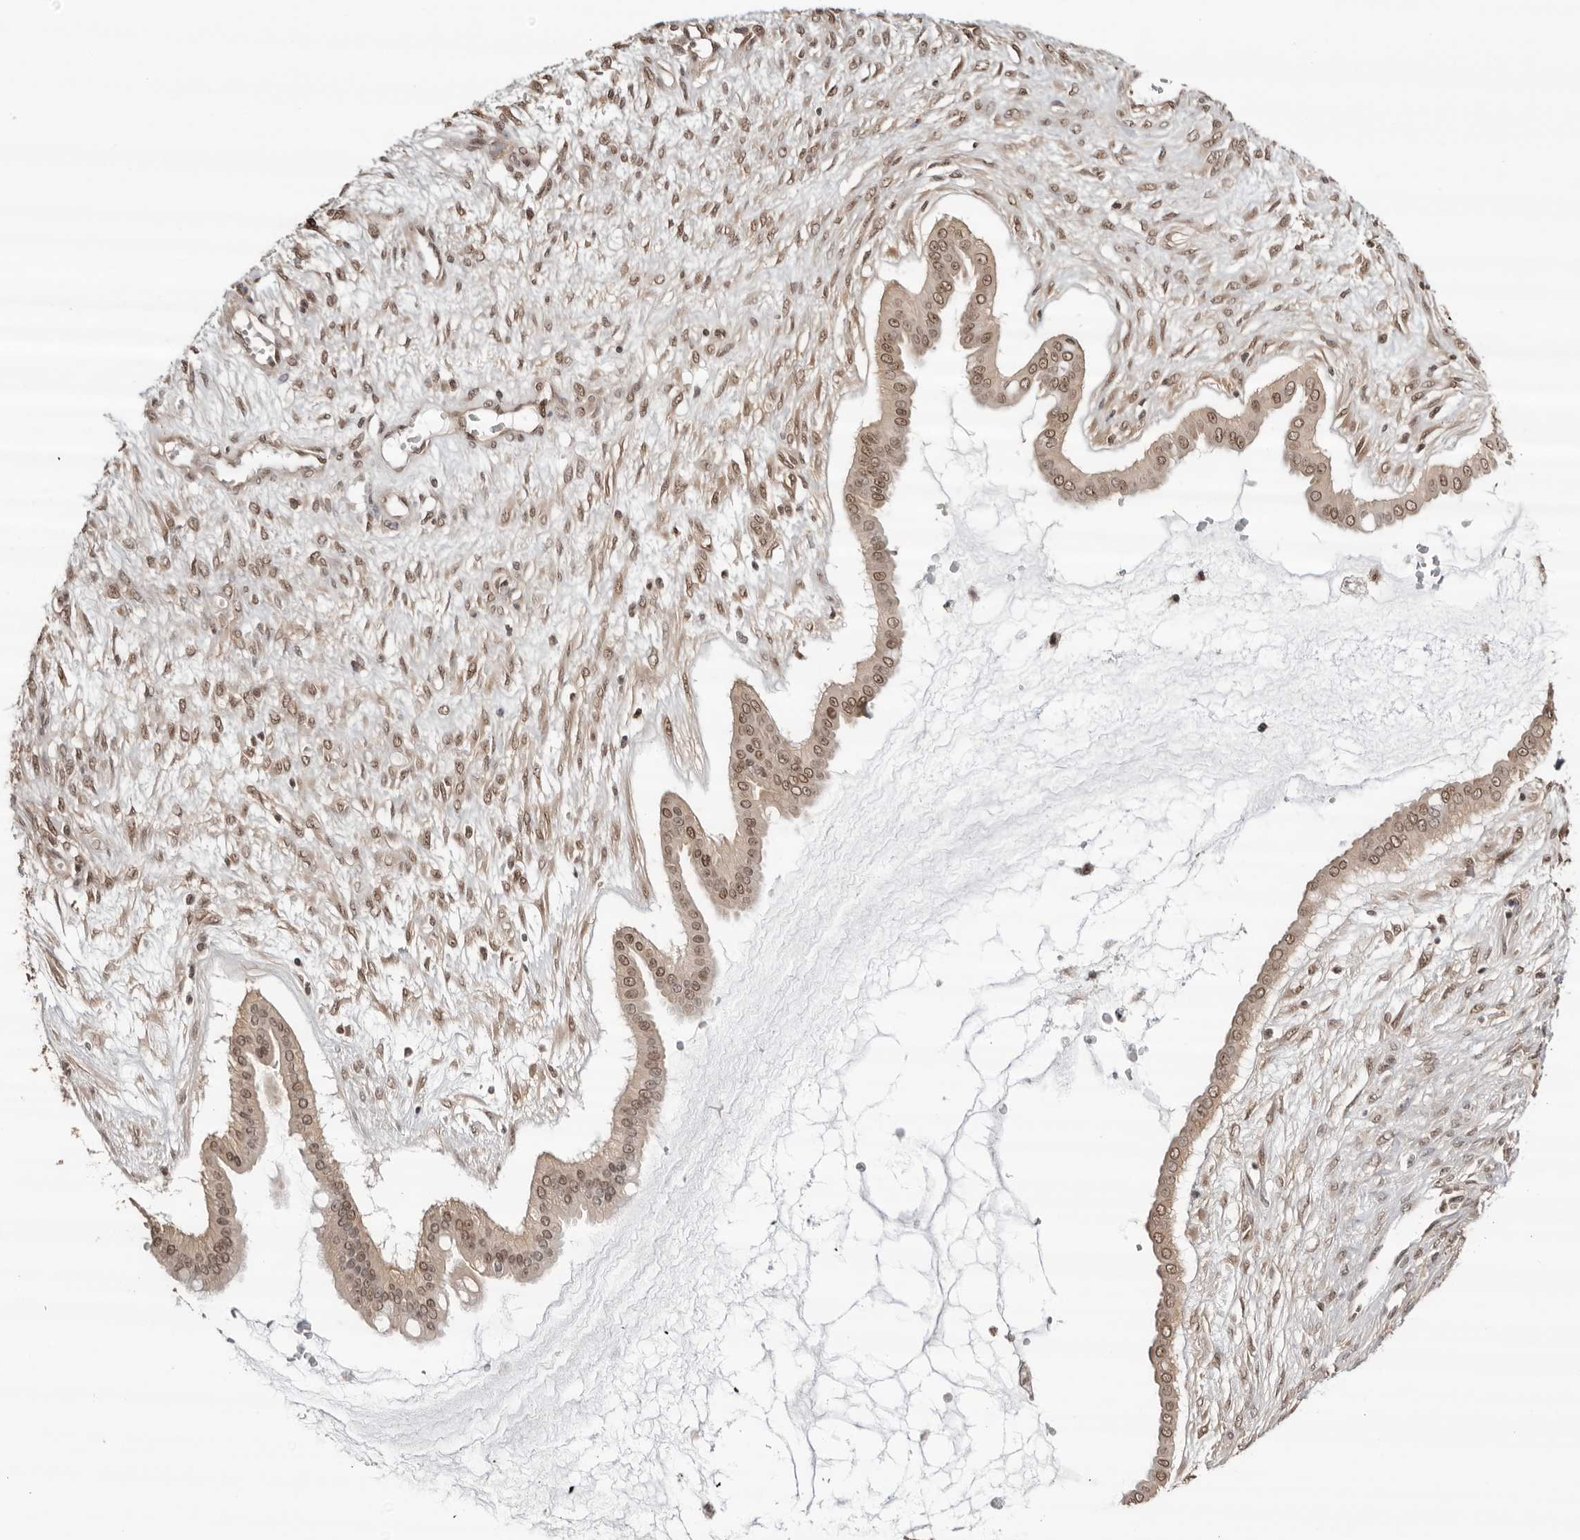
{"staining": {"intensity": "moderate", "quantity": "25%-75%", "location": "cytoplasmic/membranous,nuclear"}, "tissue": "ovarian cancer", "cell_type": "Tumor cells", "image_type": "cancer", "snomed": [{"axis": "morphology", "description": "Cystadenocarcinoma, mucinous, NOS"}, {"axis": "topography", "description": "Ovary"}], "caption": "Moderate cytoplasmic/membranous and nuclear positivity for a protein is seen in approximately 25%-75% of tumor cells of ovarian cancer using immunohistochemistry.", "gene": "SDE2", "patient": {"sex": "female", "age": 73}}